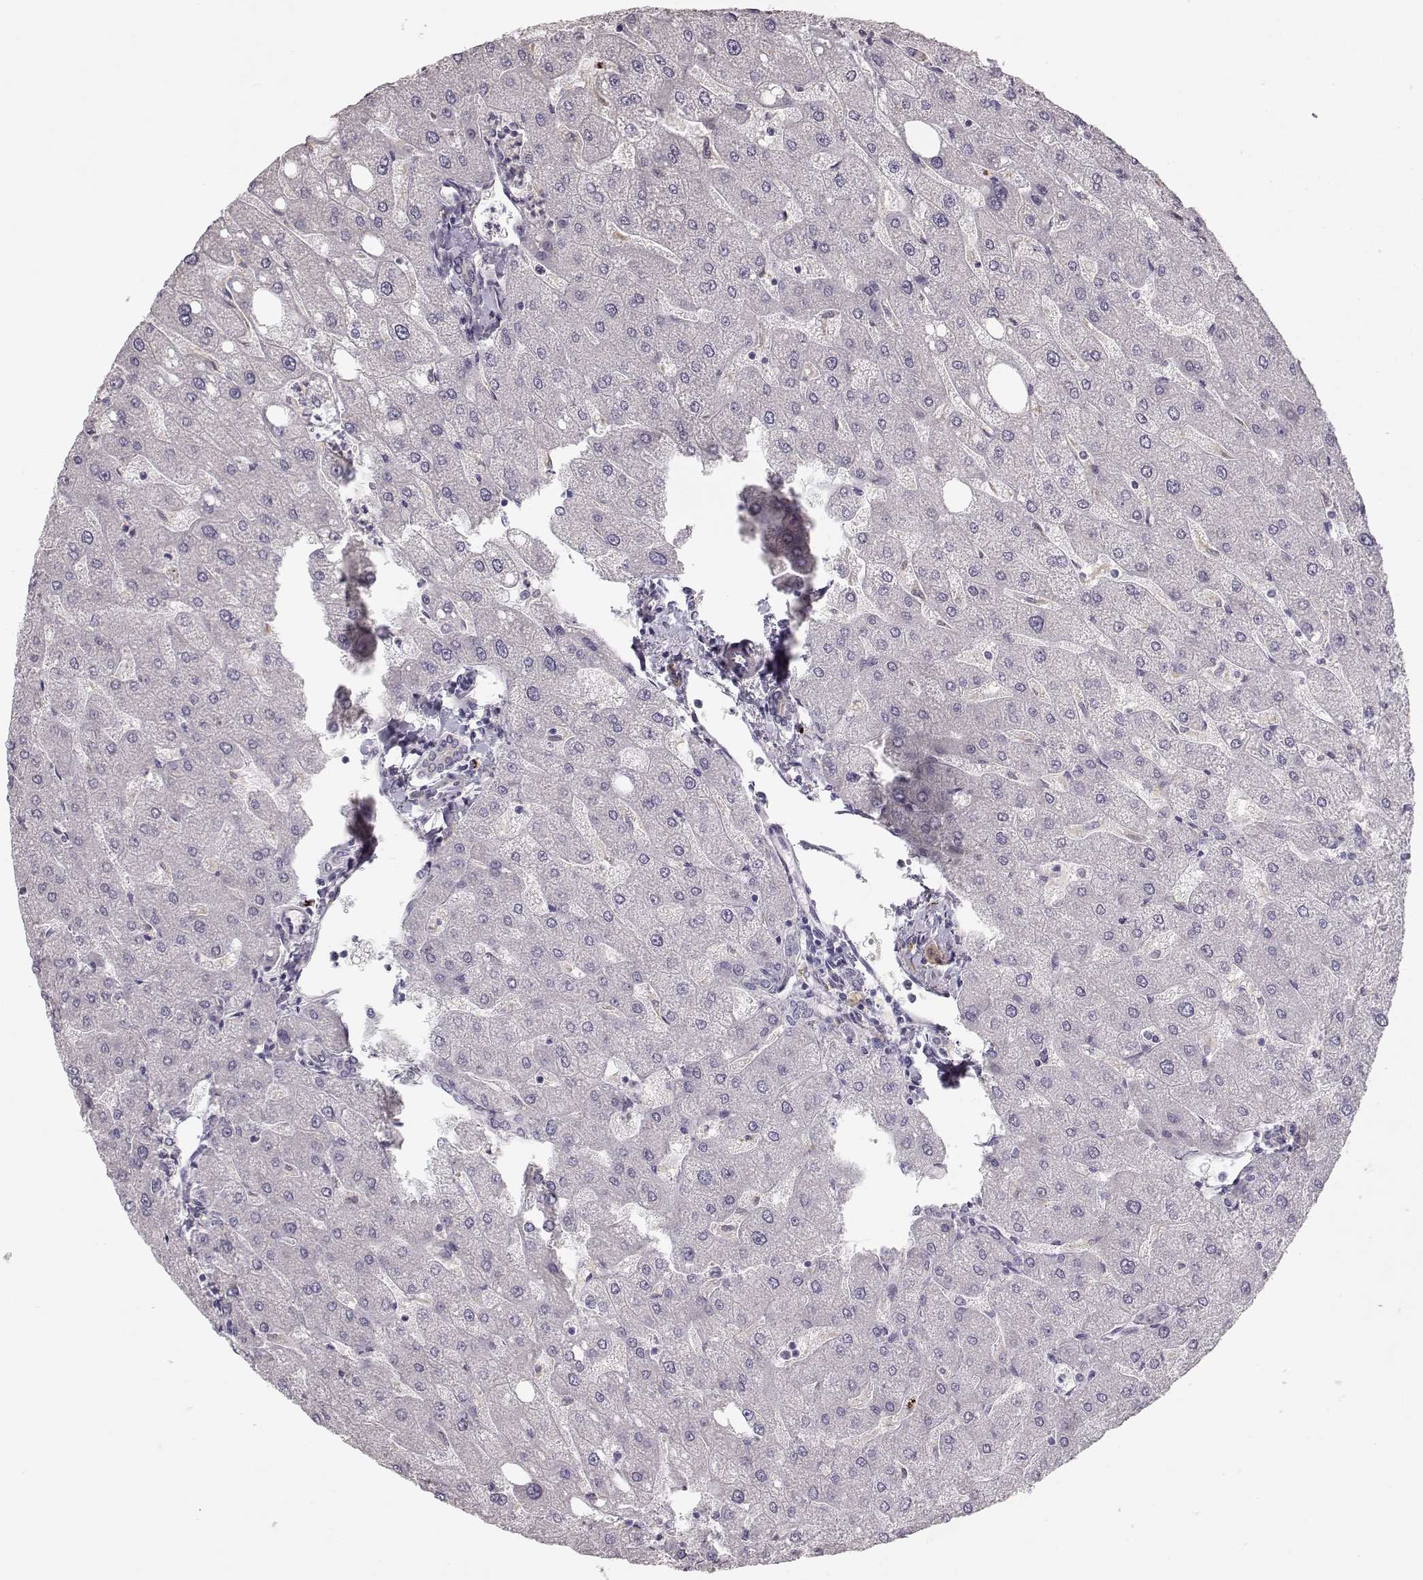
{"staining": {"intensity": "negative", "quantity": "none", "location": "none"}, "tissue": "liver", "cell_type": "Cholangiocytes", "image_type": "normal", "snomed": [{"axis": "morphology", "description": "Normal tissue, NOS"}, {"axis": "topography", "description": "Liver"}], "caption": "Human liver stained for a protein using IHC demonstrates no positivity in cholangiocytes.", "gene": "ARHGAP8", "patient": {"sex": "male", "age": 67}}